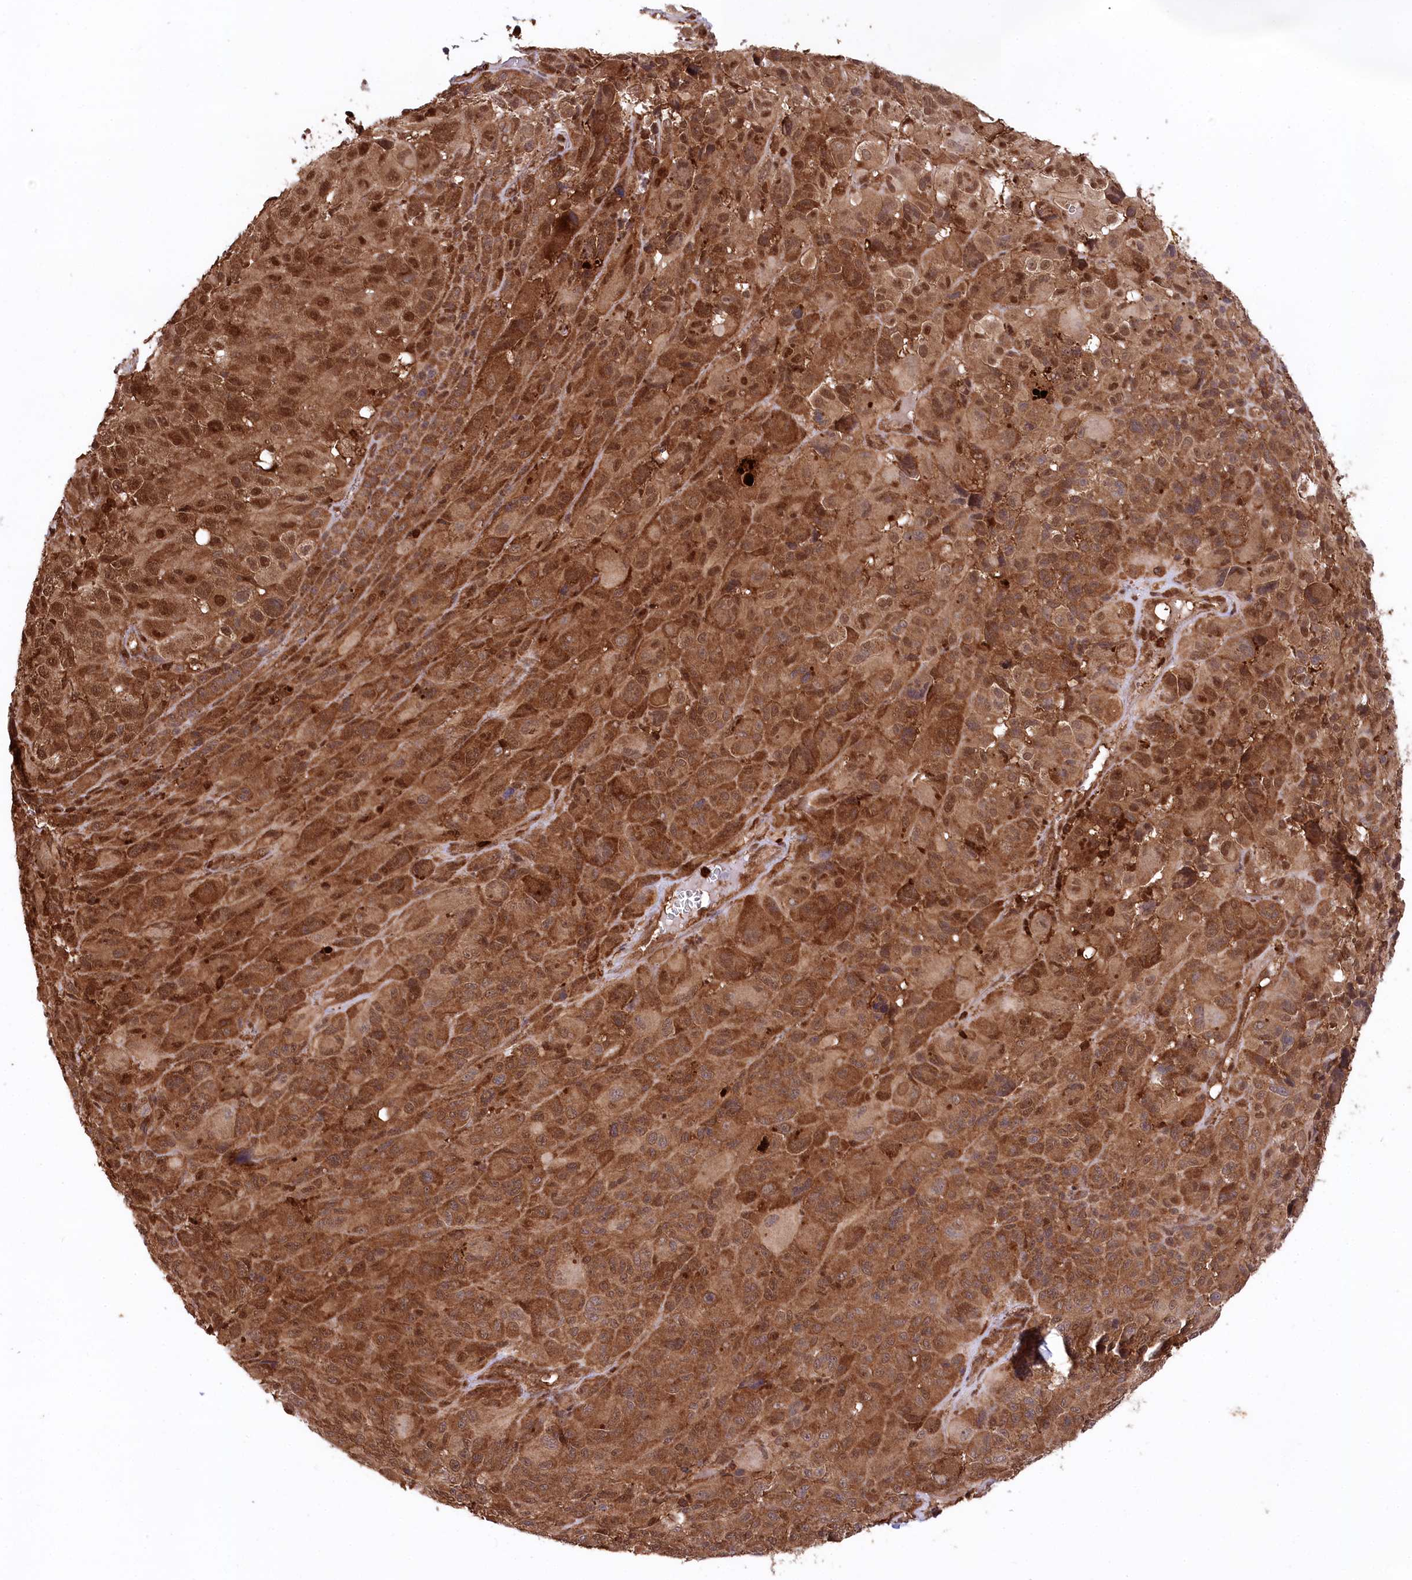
{"staining": {"intensity": "strong", "quantity": ">75%", "location": "cytoplasmic/membranous,nuclear"}, "tissue": "melanoma", "cell_type": "Tumor cells", "image_type": "cancer", "snomed": [{"axis": "morphology", "description": "Malignant melanoma, NOS"}, {"axis": "topography", "description": "Skin of trunk"}], "caption": "Immunohistochemical staining of human melanoma demonstrates high levels of strong cytoplasmic/membranous and nuclear protein expression in approximately >75% of tumor cells.", "gene": "LSG1", "patient": {"sex": "male", "age": 71}}